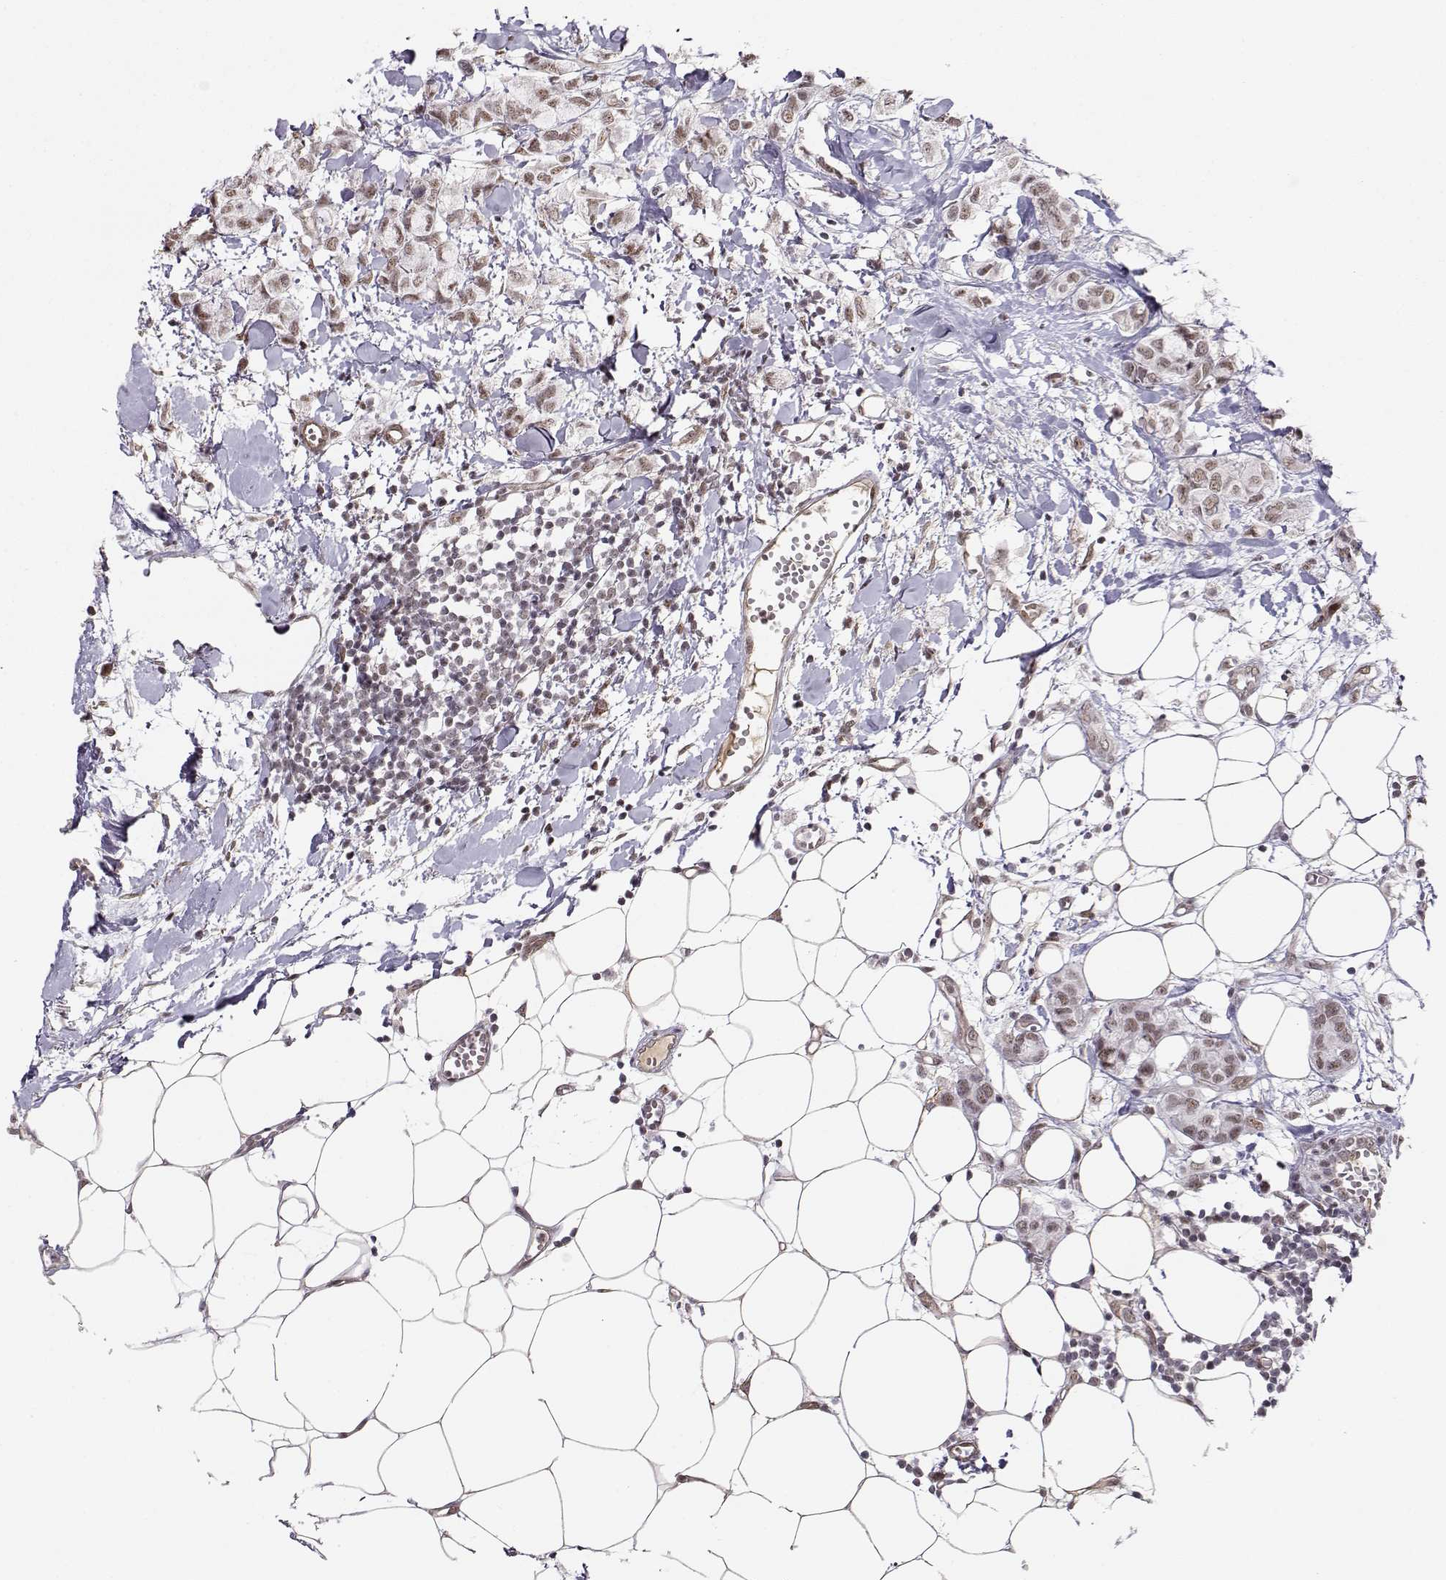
{"staining": {"intensity": "weak", "quantity": ">75%", "location": "nuclear"}, "tissue": "breast cancer", "cell_type": "Tumor cells", "image_type": "cancer", "snomed": [{"axis": "morphology", "description": "Duct carcinoma"}, {"axis": "topography", "description": "Breast"}], "caption": "An immunohistochemistry (IHC) photomicrograph of tumor tissue is shown. Protein staining in brown shows weak nuclear positivity in breast cancer (intraductal carcinoma) within tumor cells. The staining was performed using DAB to visualize the protein expression in brown, while the nuclei were stained in blue with hematoxylin (Magnification: 20x).", "gene": "CIR1", "patient": {"sex": "female", "age": 85}}